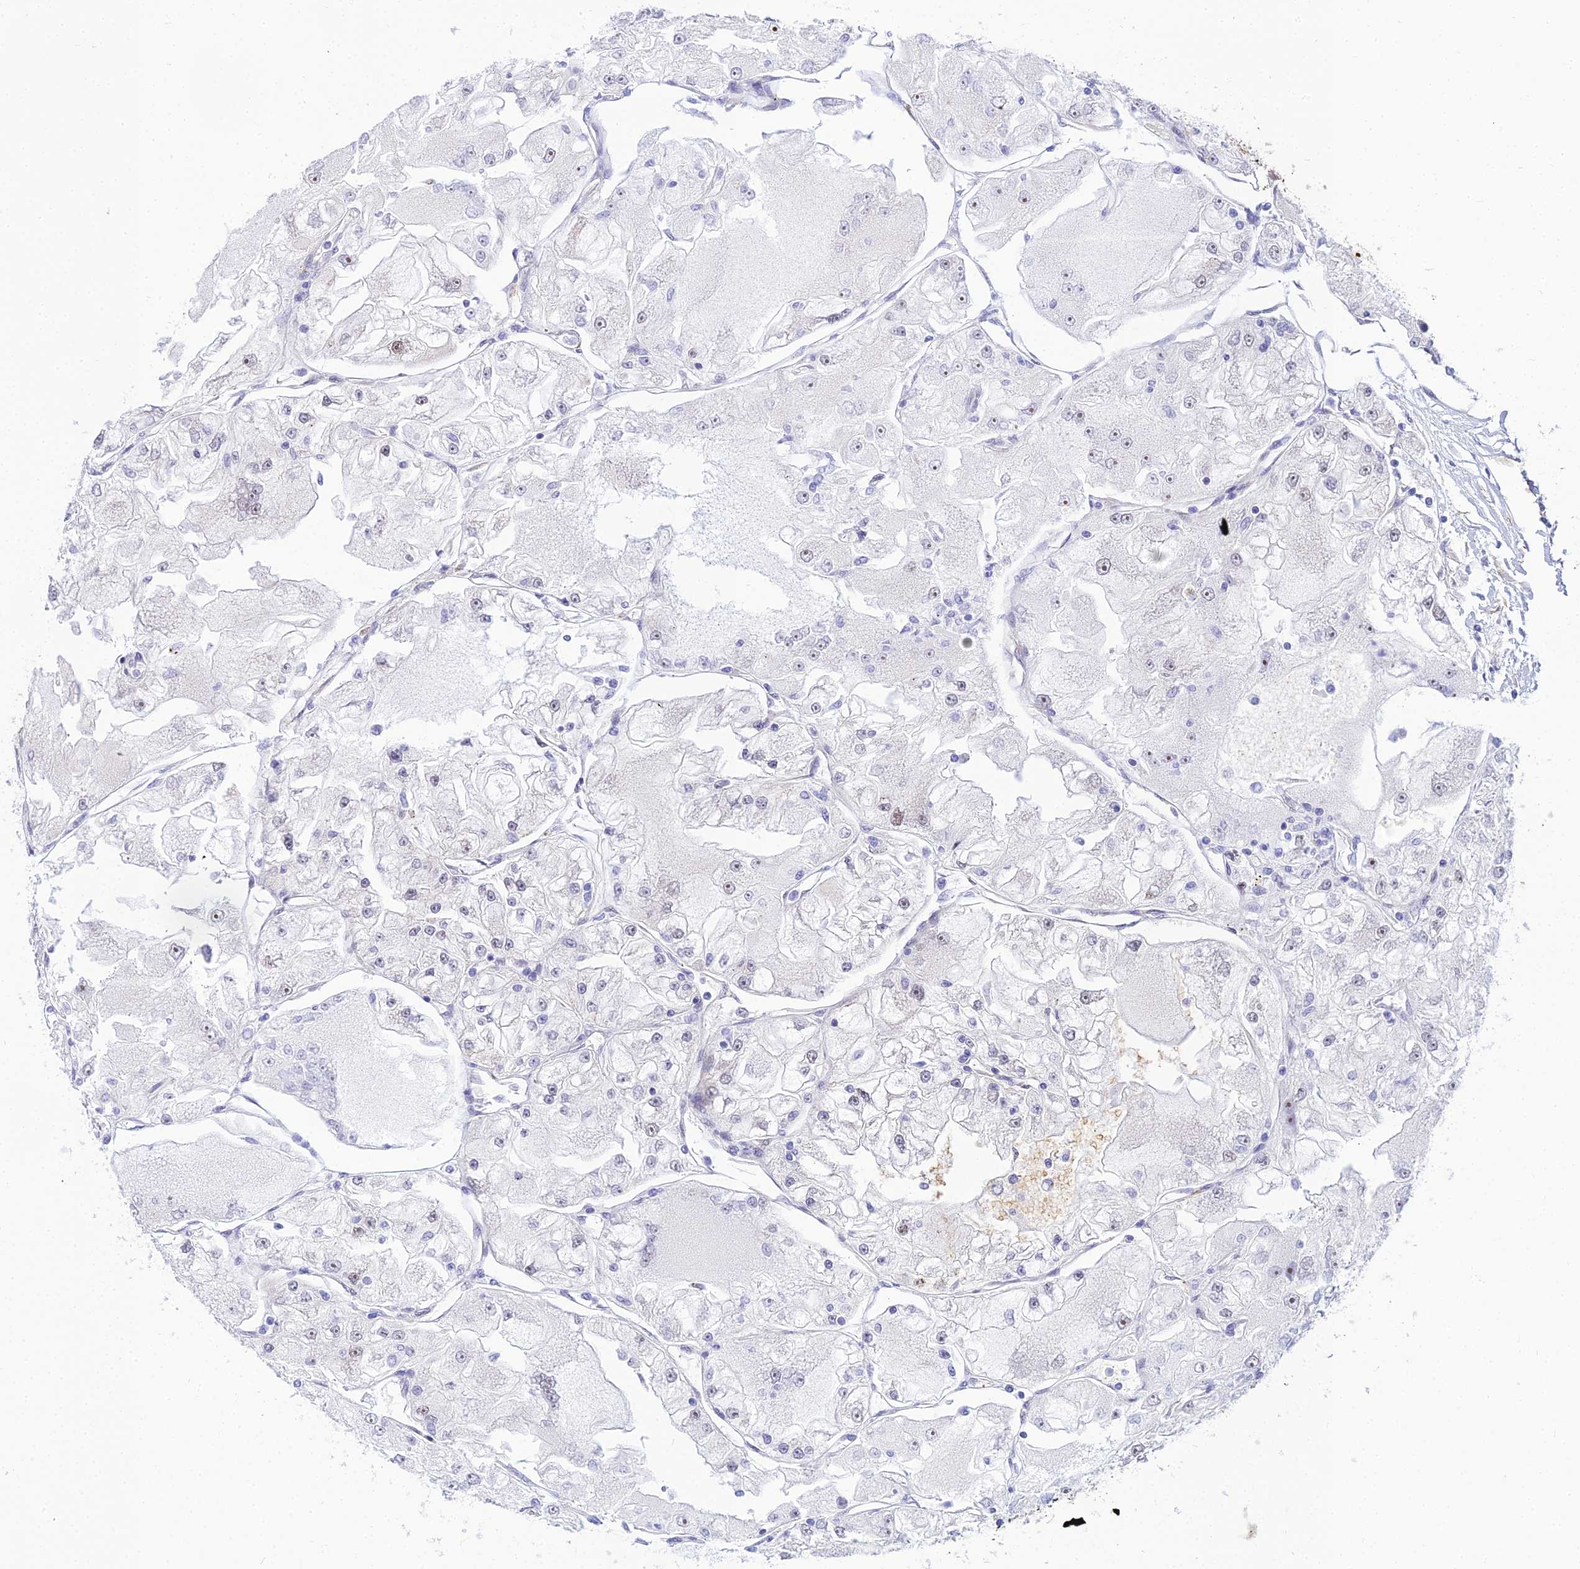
{"staining": {"intensity": "negative", "quantity": "none", "location": "none"}, "tissue": "renal cancer", "cell_type": "Tumor cells", "image_type": "cancer", "snomed": [{"axis": "morphology", "description": "Adenocarcinoma, NOS"}, {"axis": "topography", "description": "Kidney"}], "caption": "Tumor cells are negative for protein expression in human renal cancer (adenocarcinoma). (DAB (3,3'-diaminobenzidine) immunohistochemistry (IHC), high magnification).", "gene": "BCL9", "patient": {"sex": "female", "age": 72}}